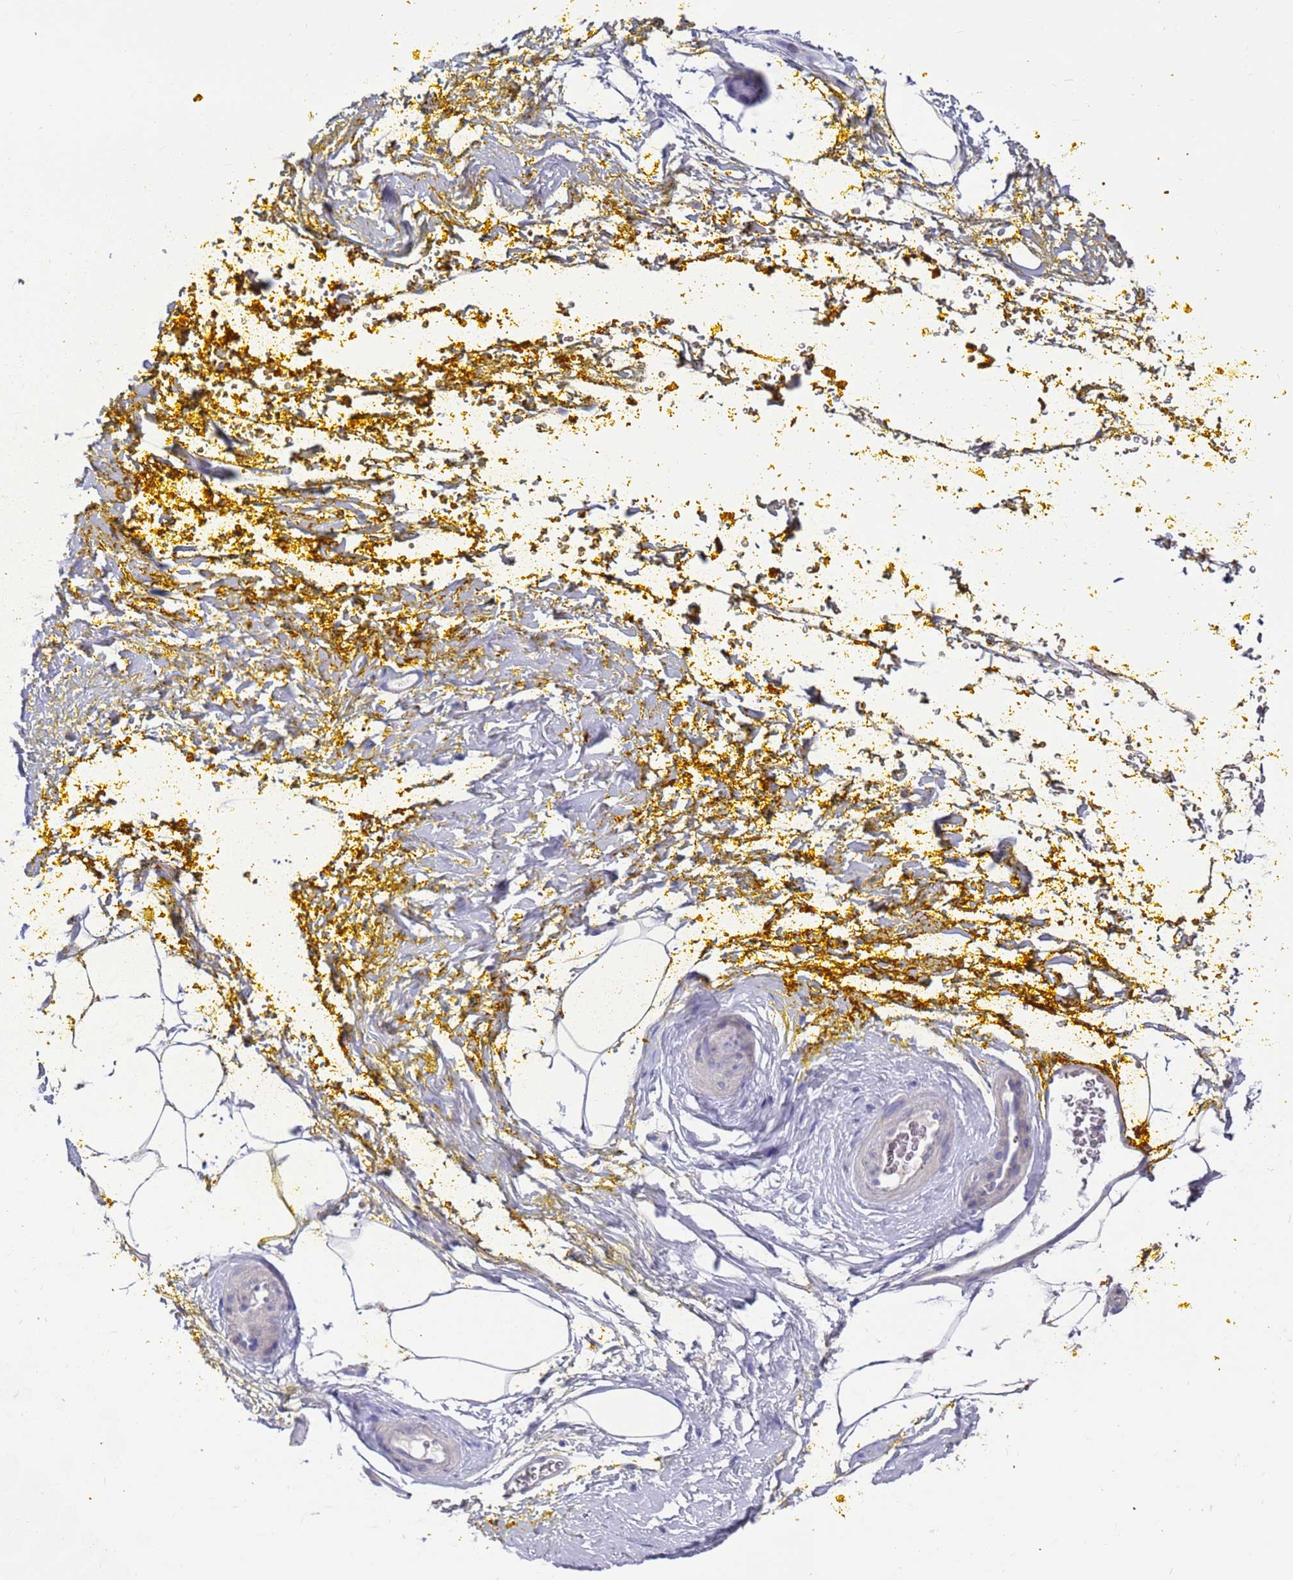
{"staining": {"intensity": "negative", "quantity": "none", "location": "none"}, "tissue": "adipose tissue", "cell_type": "Adipocytes", "image_type": "normal", "snomed": [{"axis": "morphology", "description": "Normal tissue, NOS"}, {"axis": "morphology", "description": "Adenocarcinoma, Low grade"}, {"axis": "topography", "description": "Prostate"}, {"axis": "topography", "description": "Peripheral nerve tissue"}], "caption": "Histopathology image shows no protein expression in adipocytes of unremarkable adipose tissue.", "gene": "KRTCAP3", "patient": {"sex": "male", "age": 63}}